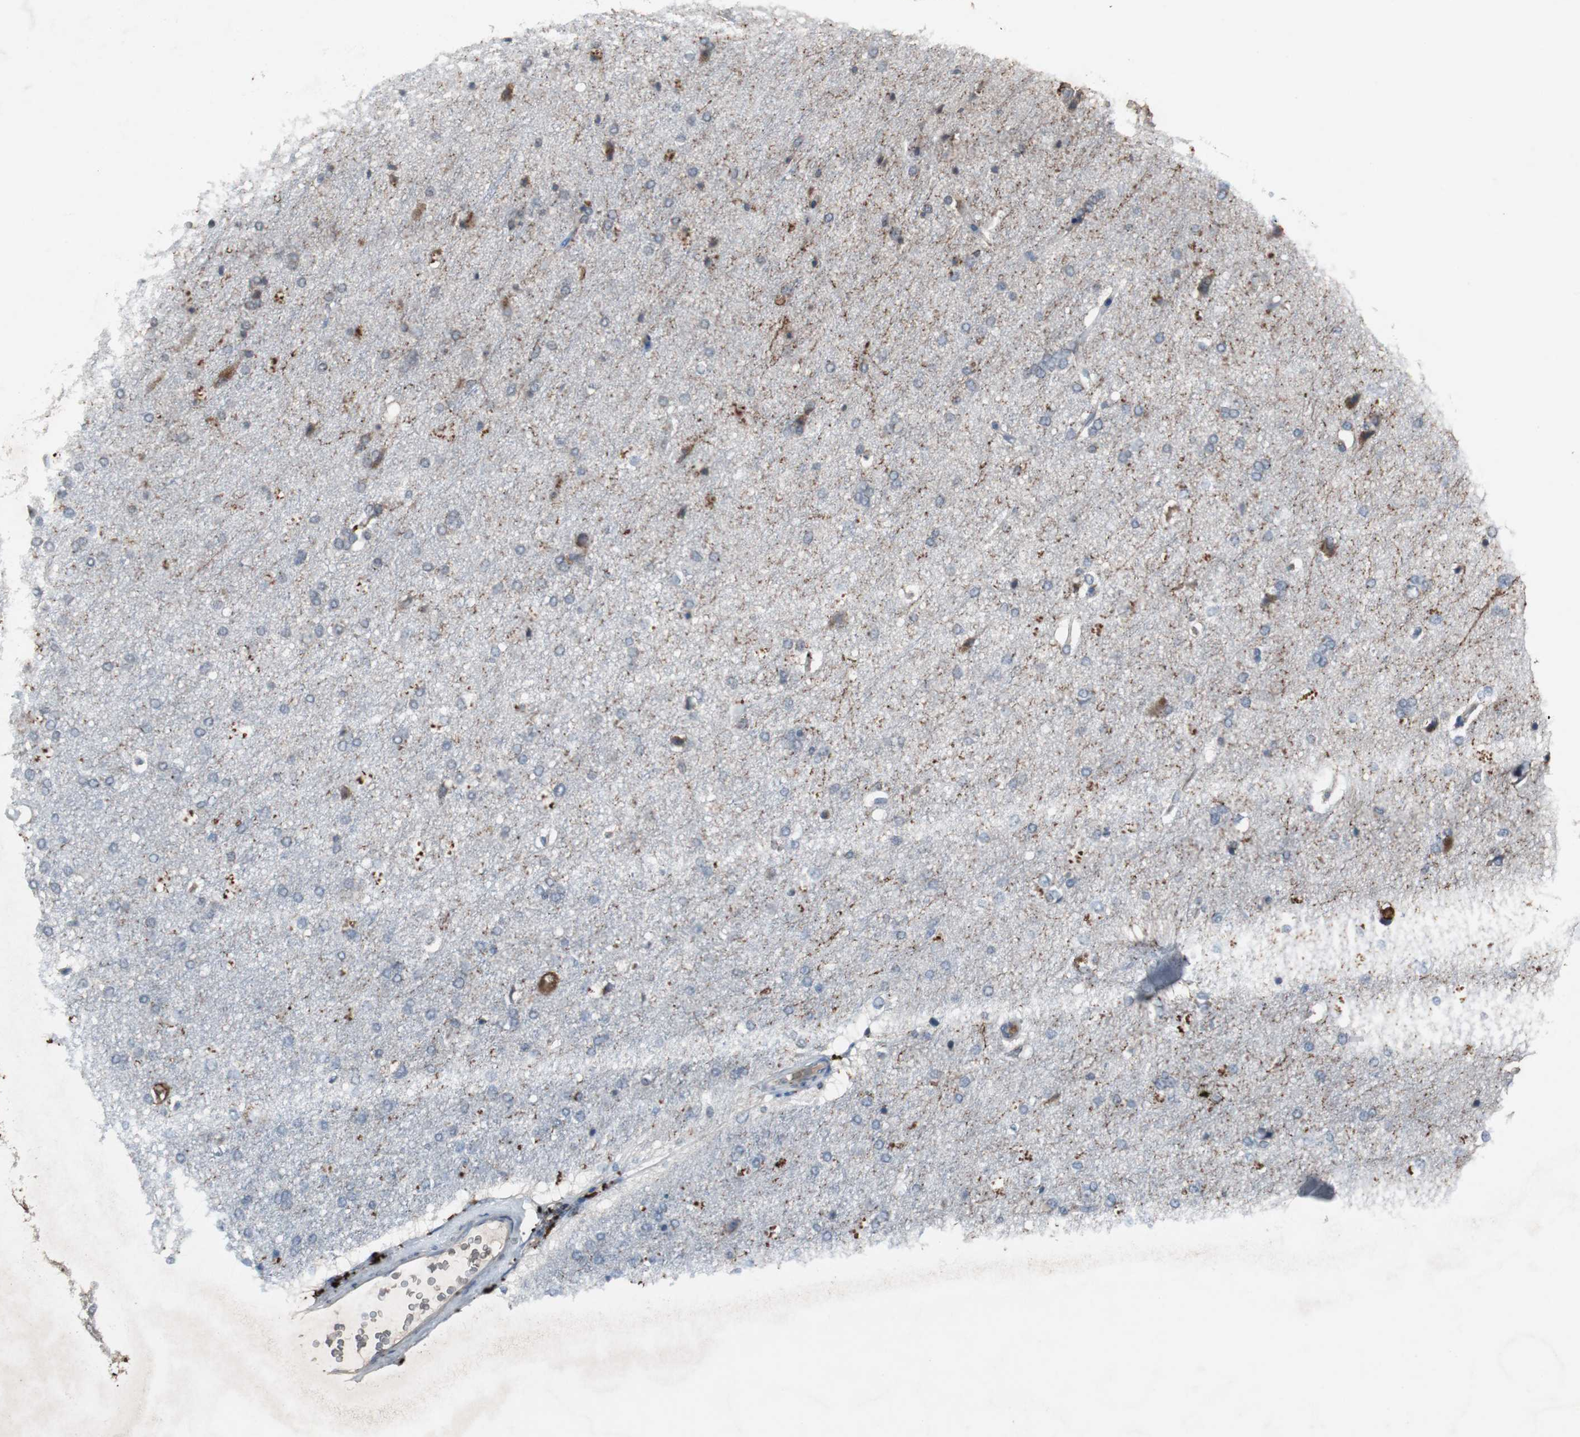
{"staining": {"intensity": "weak", "quantity": "<25%", "location": "cytoplasmic/membranous"}, "tissue": "cerebral cortex", "cell_type": "Endothelial cells", "image_type": "normal", "snomed": [{"axis": "morphology", "description": "Normal tissue, NOS"}, {"axis": "topography", "description": "Cerebral cortex"}], "caption": "Immunohistochemical staining of unremarkable cerebral cortex exhibits no significant staining in endothelial cells. The staining was performed using DAB to visualize the protein expression in brown, while the nuclei were stained in blue with hematoxylin (Magnification: 20x).", "gene": "CALB2", "patient": {"sex": "male", "age": 62}}